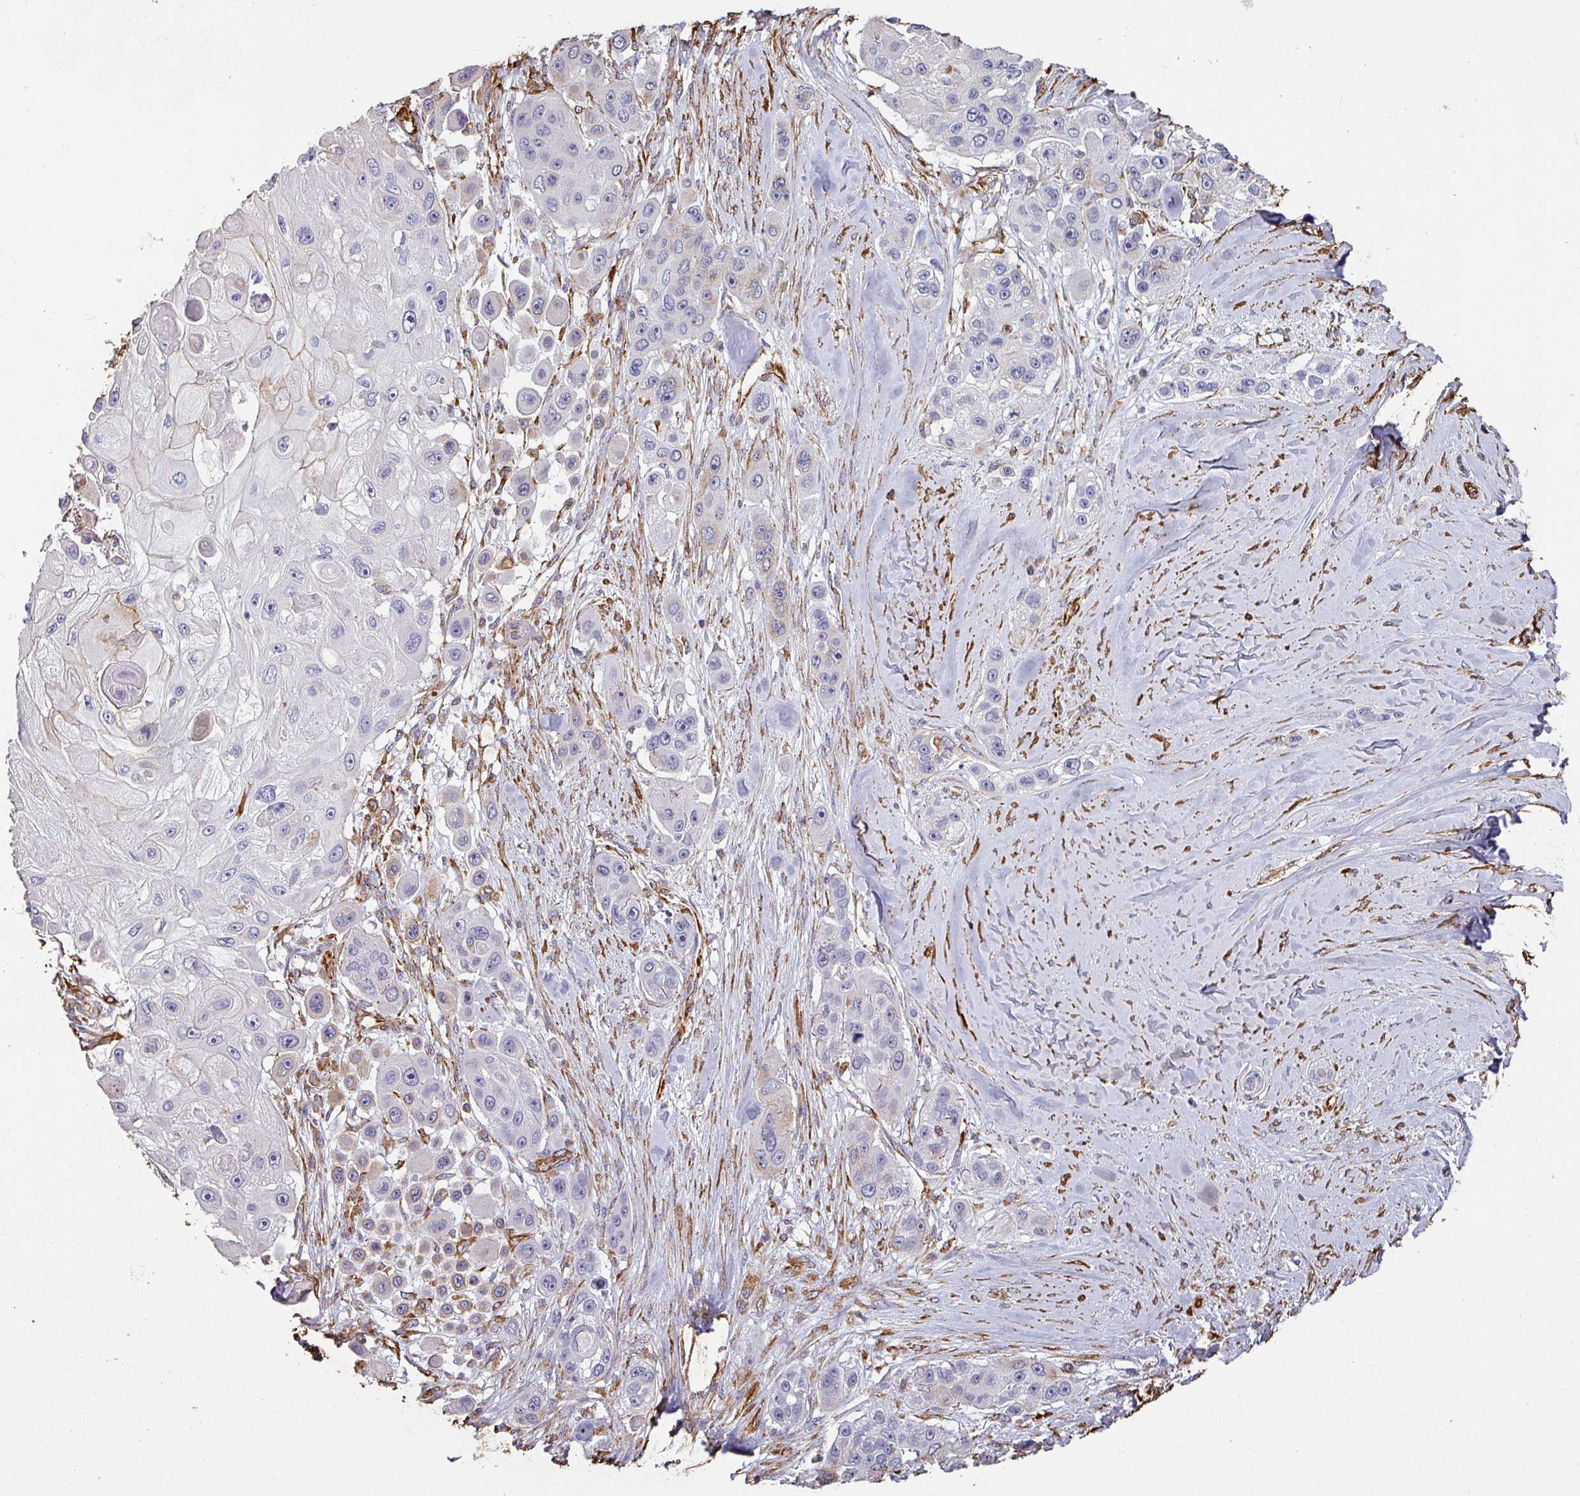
{"staining": {"intensity": "weak", "quantity": "<25%", "location": "cytoplasmic/membranous"}, "tissue": "skin cancer", "cell_type": "Tumor cells", "image_type": "cancer", "snomed": [{"axis": "morphology", "description": "Squamous cell carcinoma, NOS"}, {"axis": "topography", "description": "Skin"}], "caption": "Protein analysis of squamous cell carcinoma (skin) displays no significant expression in tumor cells. The staining was performed using DAB to visualize the protein expression in brown, while the nuclei were stained in blue with hematoxylin (Magnification: 20x).", "gene": "ZNF280C", "patient": {"sex": "male", "age": 67}}